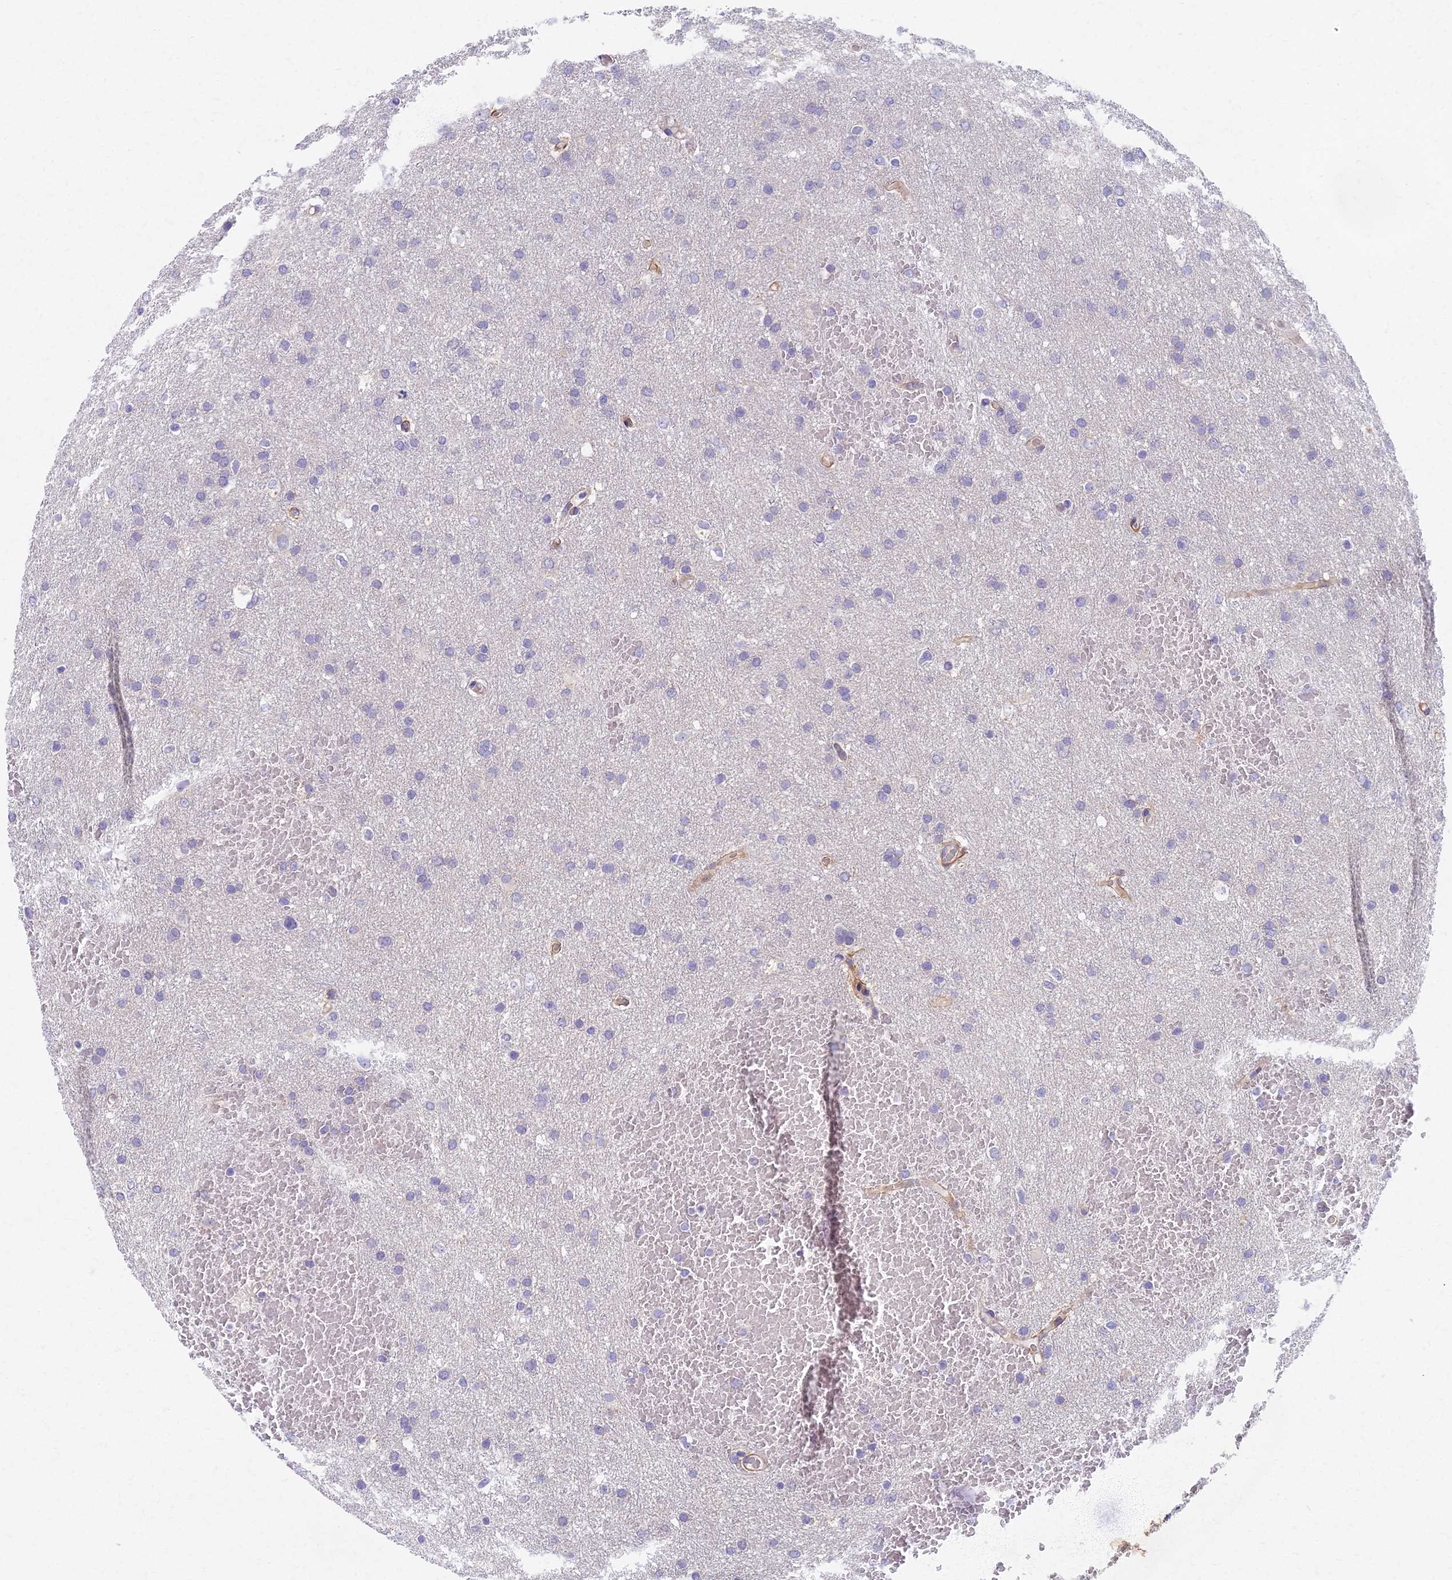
{"staining": {"intensity": "negative", "quantity": "none", "location": "none"}, "tissue": "glioma", "cell_type": "Tumor cells", "image_type": "cancer", "snomed": [{"axis": "morphology", "description": "Glioma, malignant, High grade"}, {"axis": "topography", "description": "Cerebral cortex"}], "caption": "Tumor cells are negative for brown protein staining in glioma.", "gene": "AP4E1", "patient": {"sex": "female", "age": 36}}